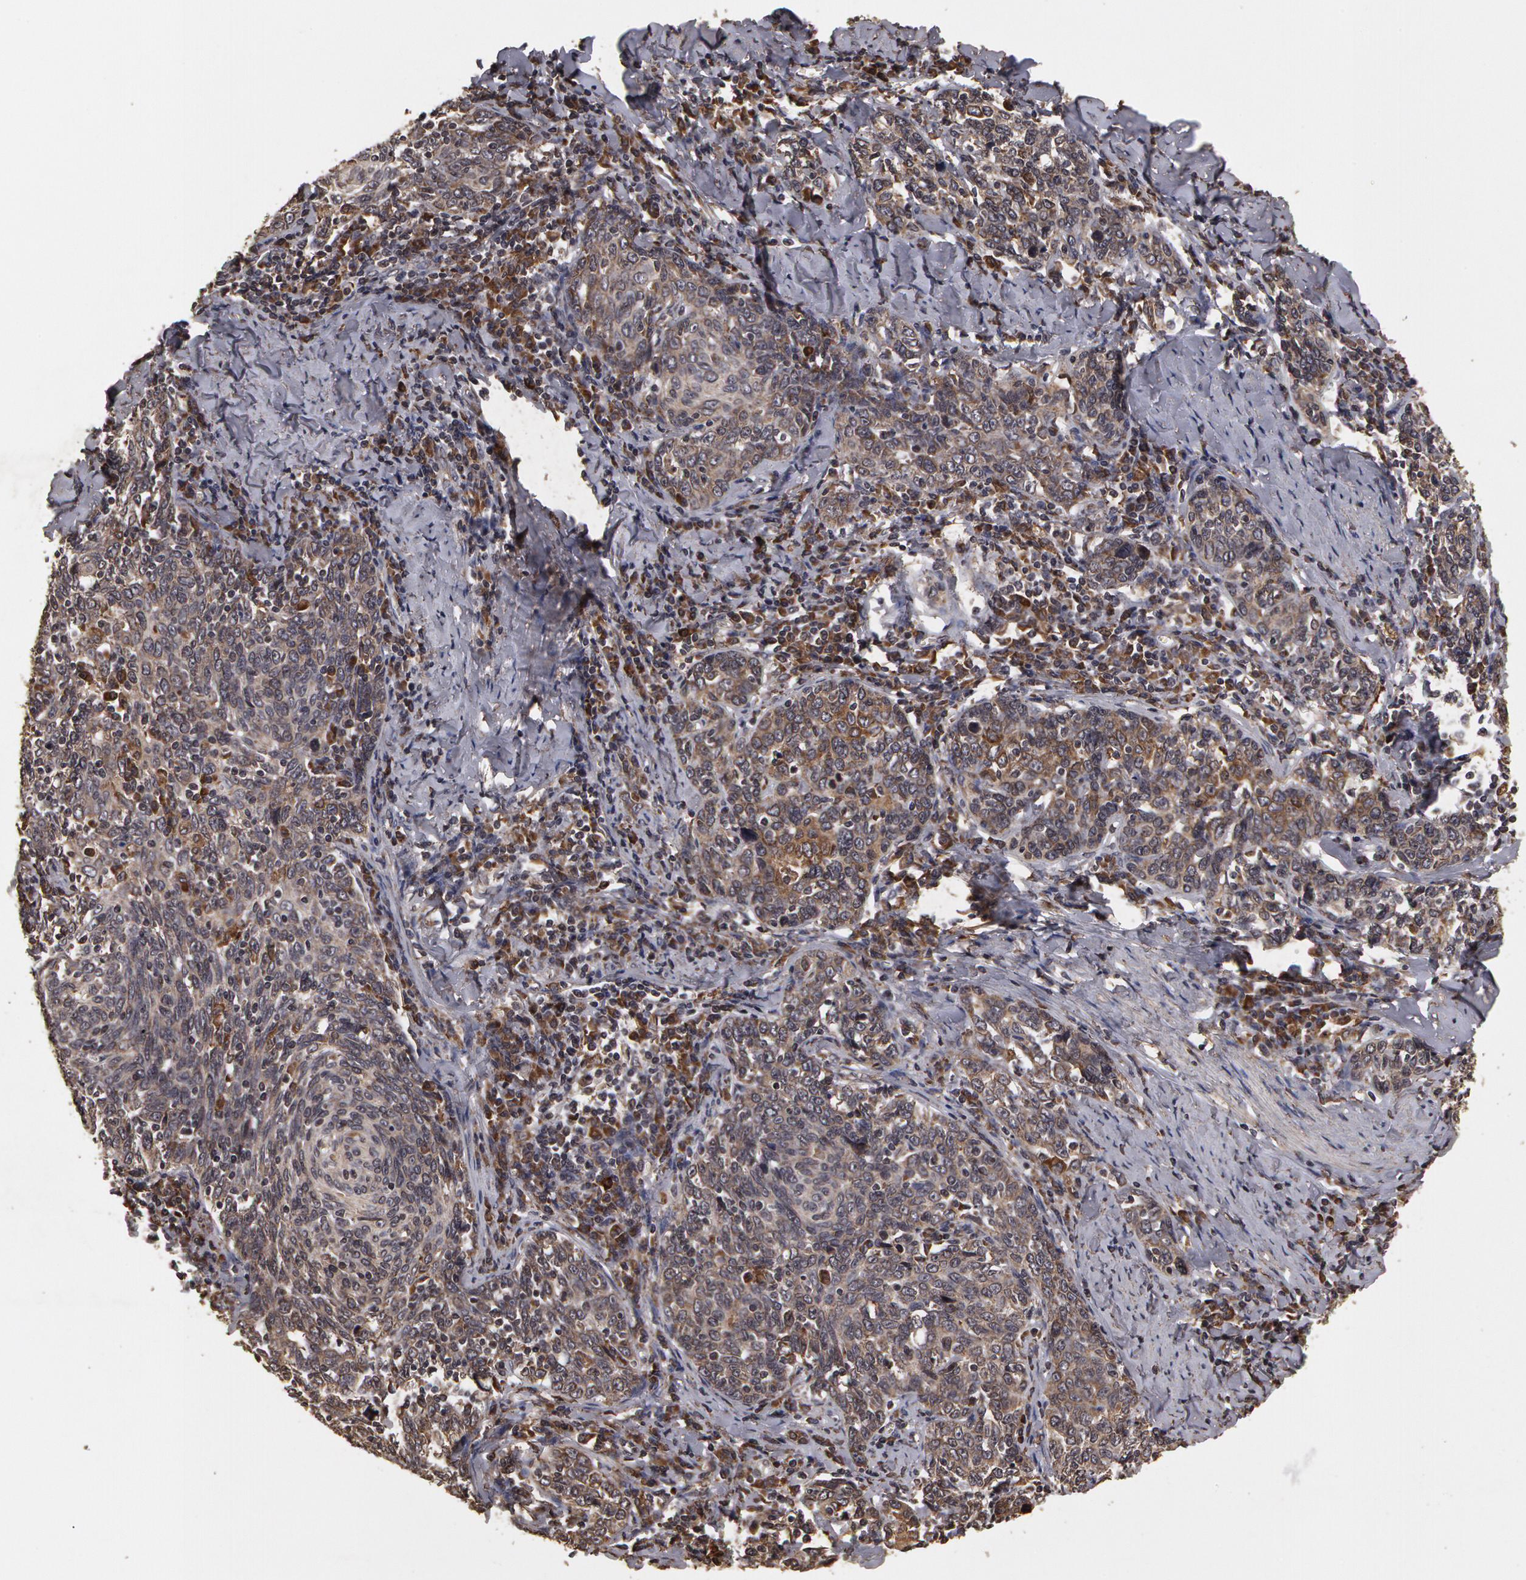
{"staining": {"intensity": "weak", "quantity": "25%-75%", "location": "cytoplasmic/membranous"}, "tissue": "cervical cancer", "cell_type": "Tumor cells", "image_type": "cancer", "snomed": [{"axis": "morphology", "description": "Squamous cell carcinoma, NOS"}, {"axis": "topography", "description": "Cervix"}], "caption": "Cervical cancer stained with a brown dye exhibits weak cytoplasmic/membranous positive positivity in about 25%-75% of tumor cells.", "gene": "CALR", "patient": {"sex": "female", "age": 41}}